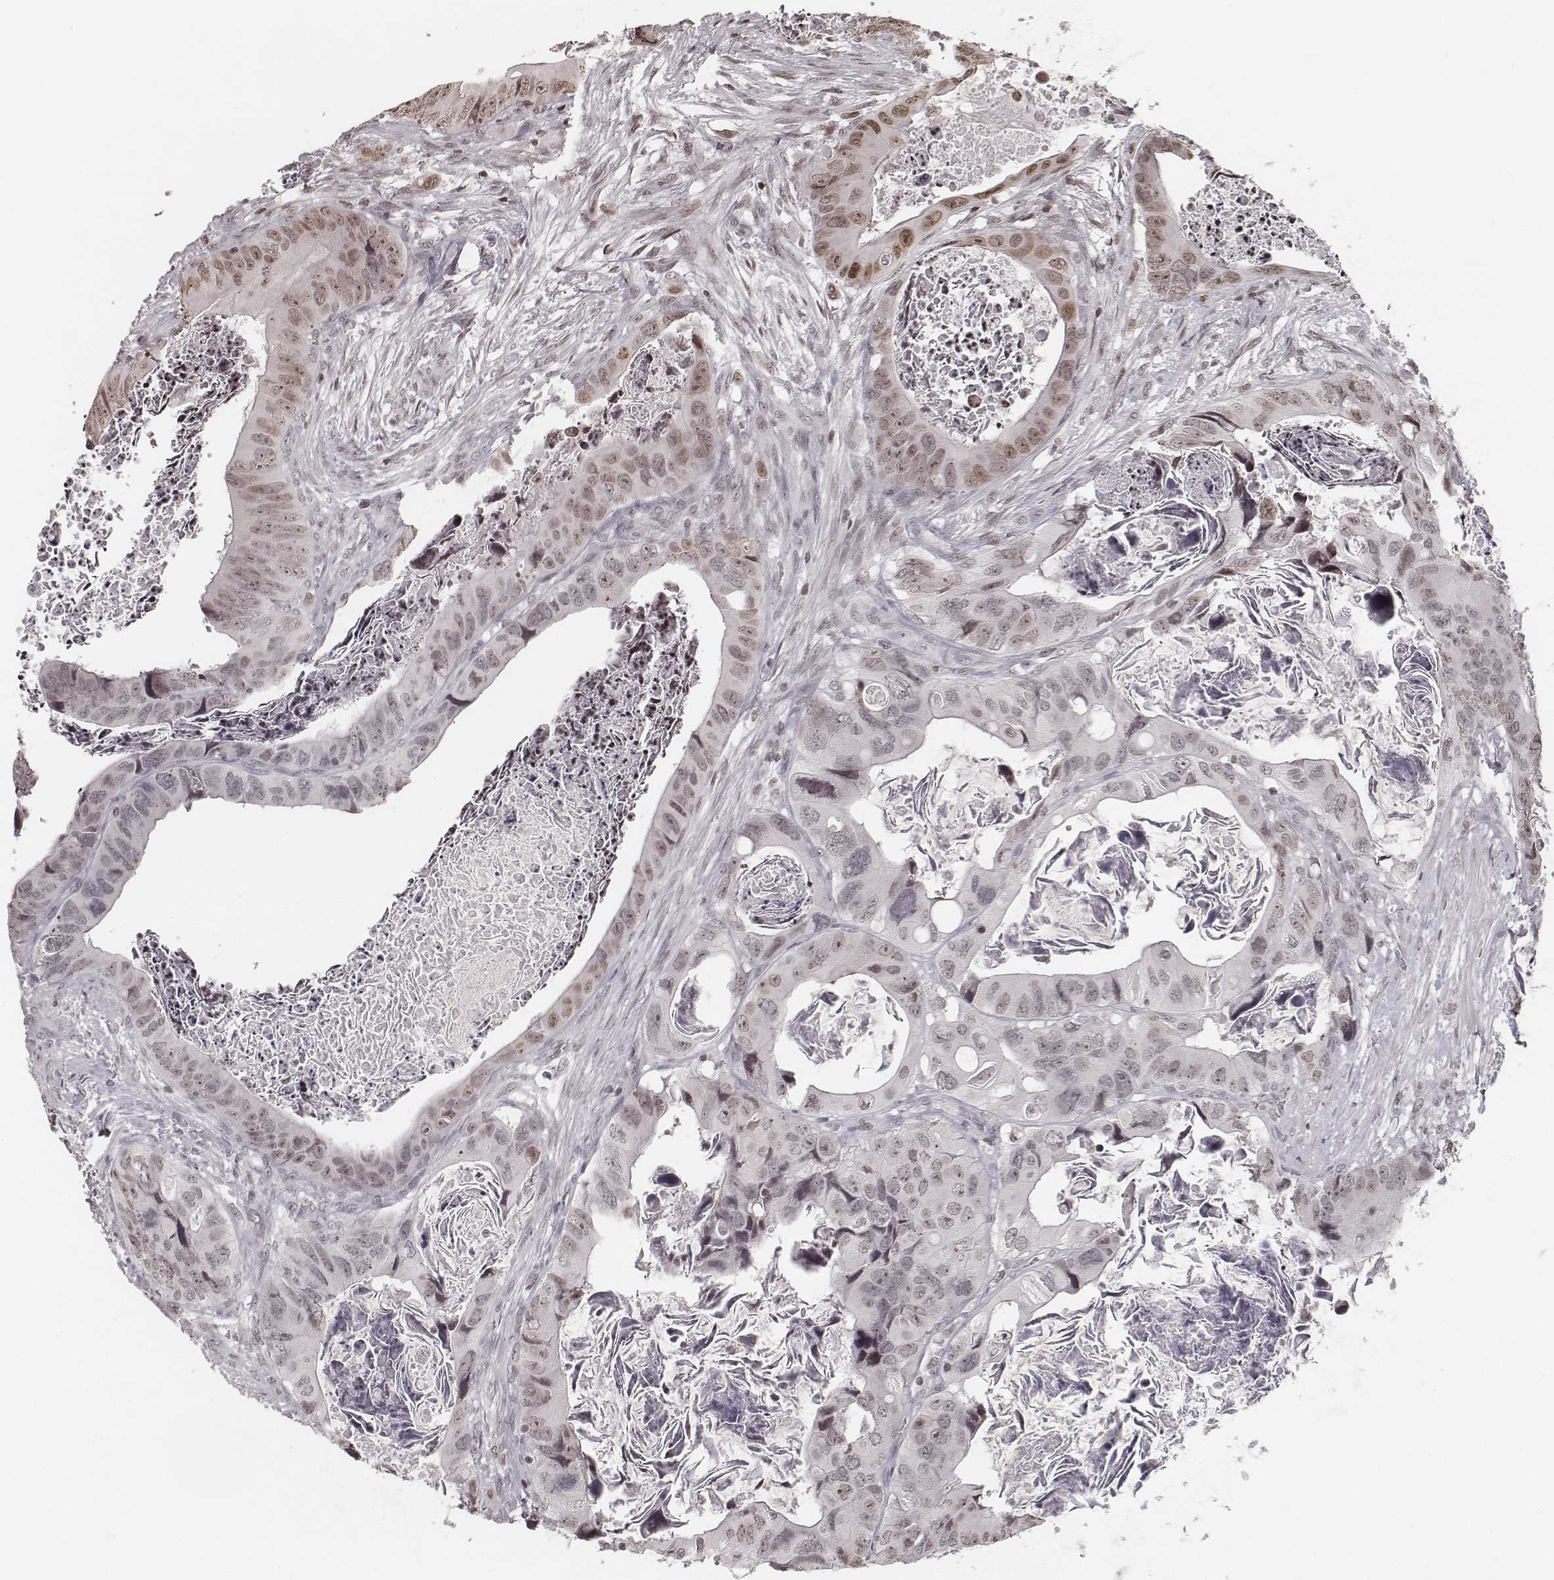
{"staining": {"intensity": "weak", "quantity": "25%-75%", "location": "nuclear"}, "tissue": "colorectal cancer", "cell_type": "Tumor cells", "image_type": "cancer", "snomed": [{"axis": "morphology", "description": "Adenocarcinoma, NOS"}, {"axis": "topography", "description": "Rectum"}], "caption": "Human adenocarcinoma (colorectal) stained for a protein (brown) exhibits weak nuclear positive positivity in approximately 25%-75% of tumor cells.", "gene": "HMGA2", "patient": {"sex": "male", "age": 64}}